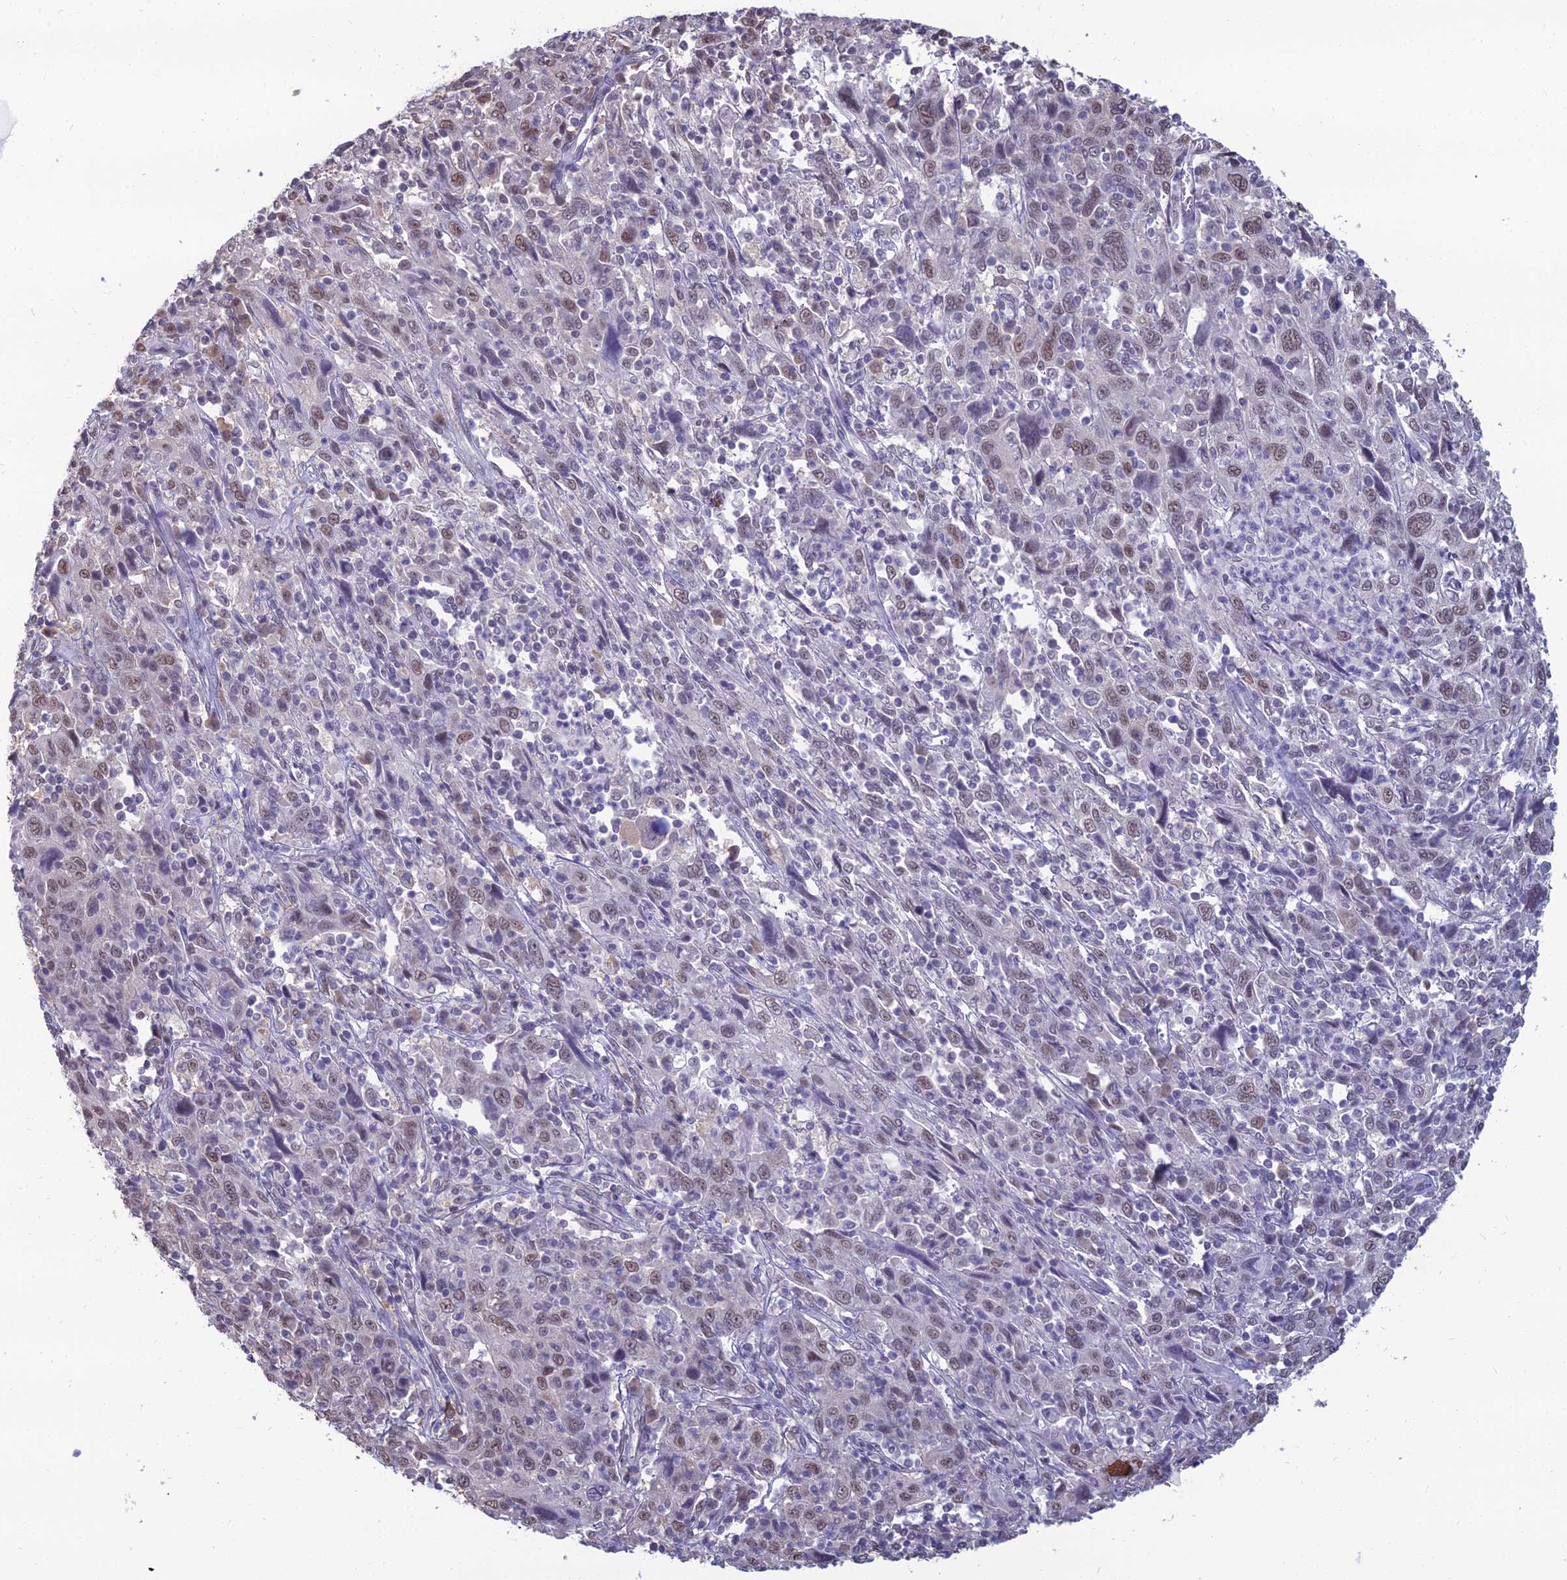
{"staining": {"intensity": "weak", "quantity": ">75%", "location": "nuclear"}, "tissue": "cervical cancer", "cell_type": "Tumor cells", "image_type": "cancer", "snomed": [{"axis": "morphology", "description": "Squamous cell carcinoma, NOS"}, {"axis": "topography", "description": "Cervix"}], "caption": "A high-resolution histopathology image shows immunohistochemistry (IHC) staining of cervical cancer (squamous cell carcinoma), which displays weak nuclear expression in about >75% of tumor cells. The staining was performed using DAB, with brown indicating positive protein expression. Nuclei are stained blue with hematoxylin.", "gene": "SRSF7", "patient": {"sex": "female", "age": 46}}